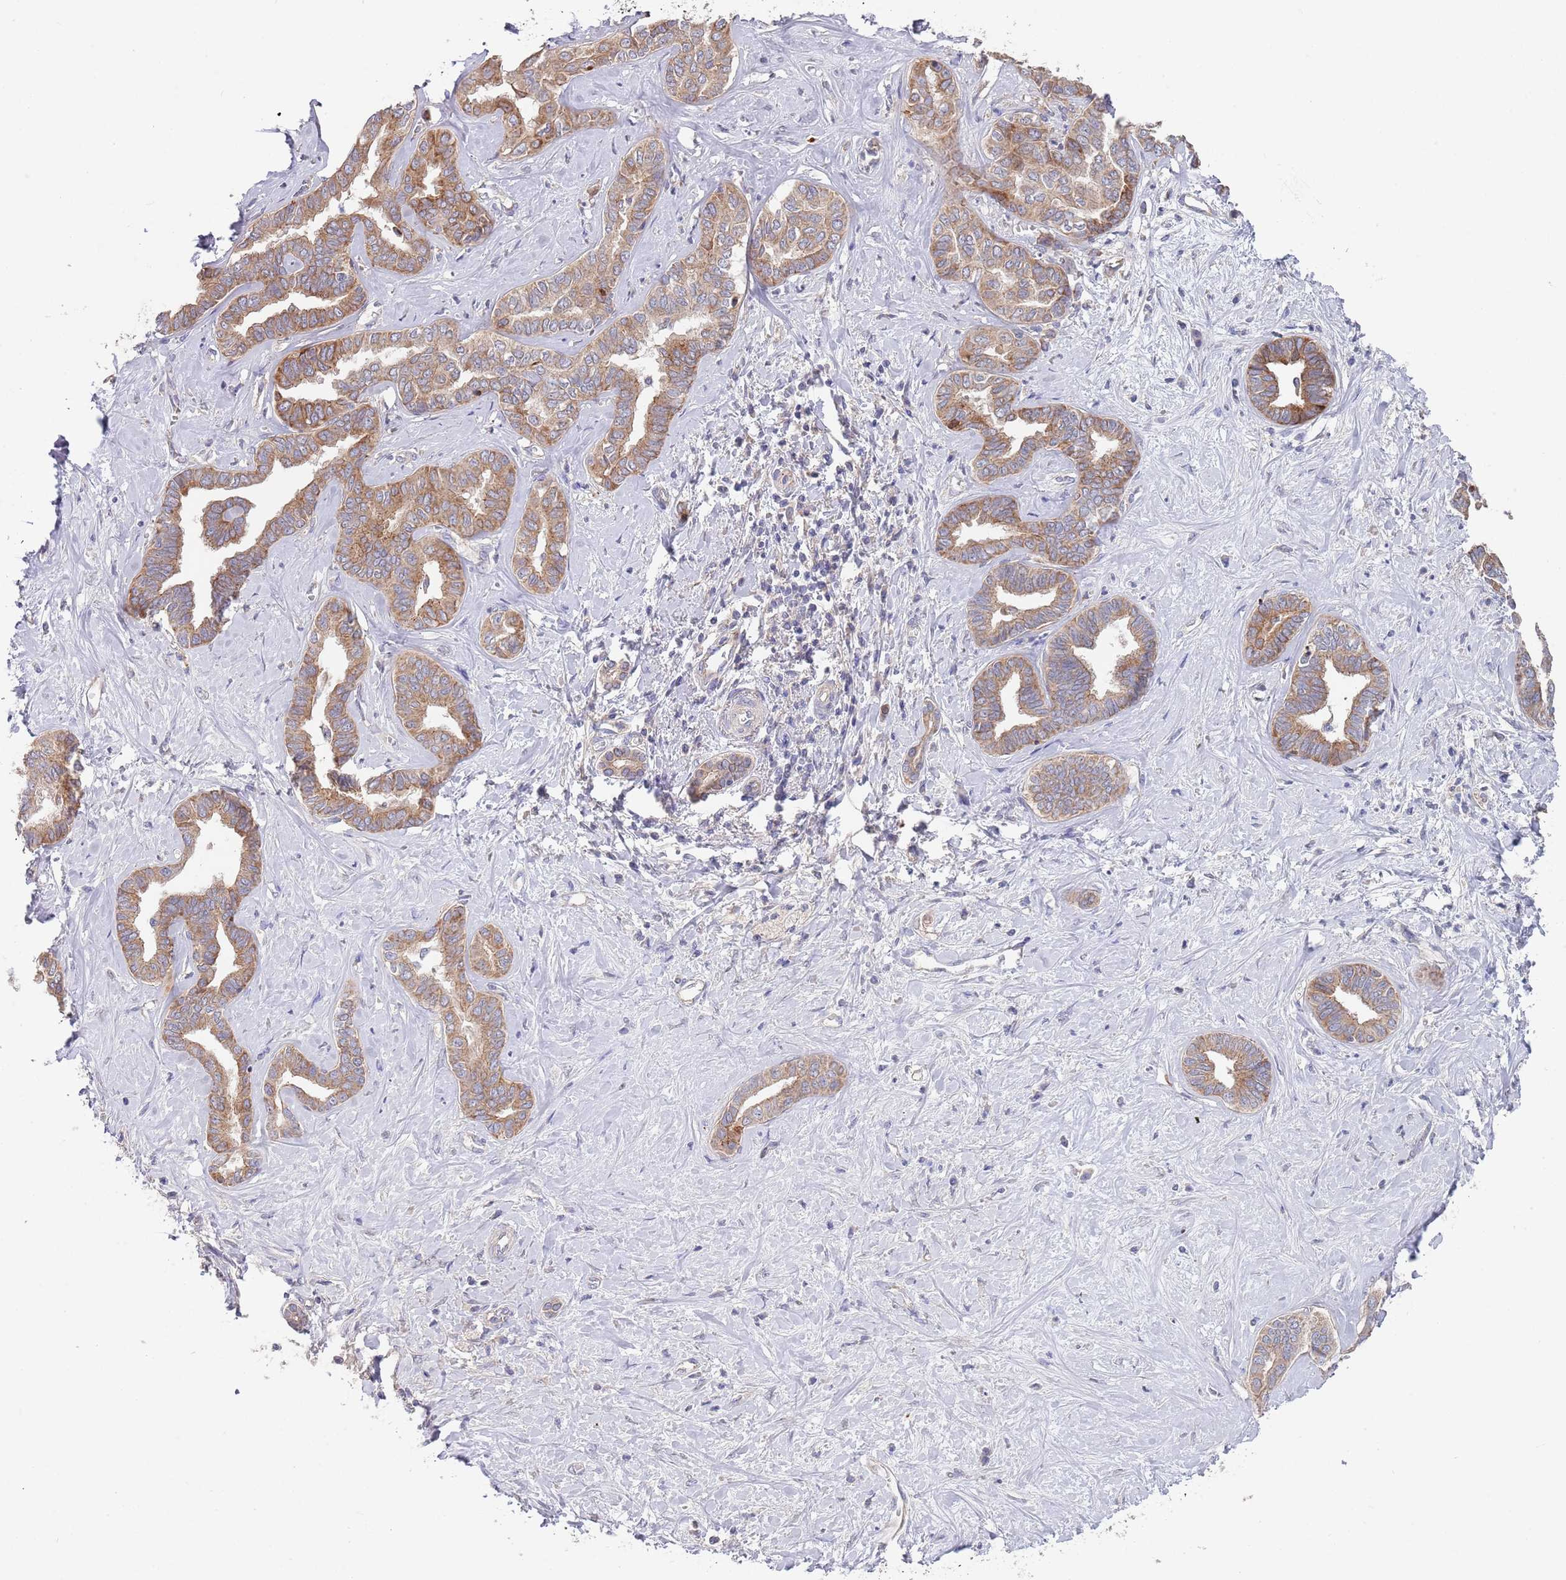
{"staining": {"intensity": "moderate", "quantity": ">75%", "location": "cytoplasmic/membranous"}, "tissue": "liver cancer", "cell_type": "Tumor cells", "image_type": "cancer", "snomed": [{"axis": "morphology", "description": "Cholangiocarcinoma"}, {"axis": "topography", "description": "Liver"}], "caption": "An image of liver cancer stained for a protein exhibits moderate cytoplasmic/membranous brown staining in tumor cells.", "gene": "ABCC10", "patient": {"sex": "female", "age": 77}}